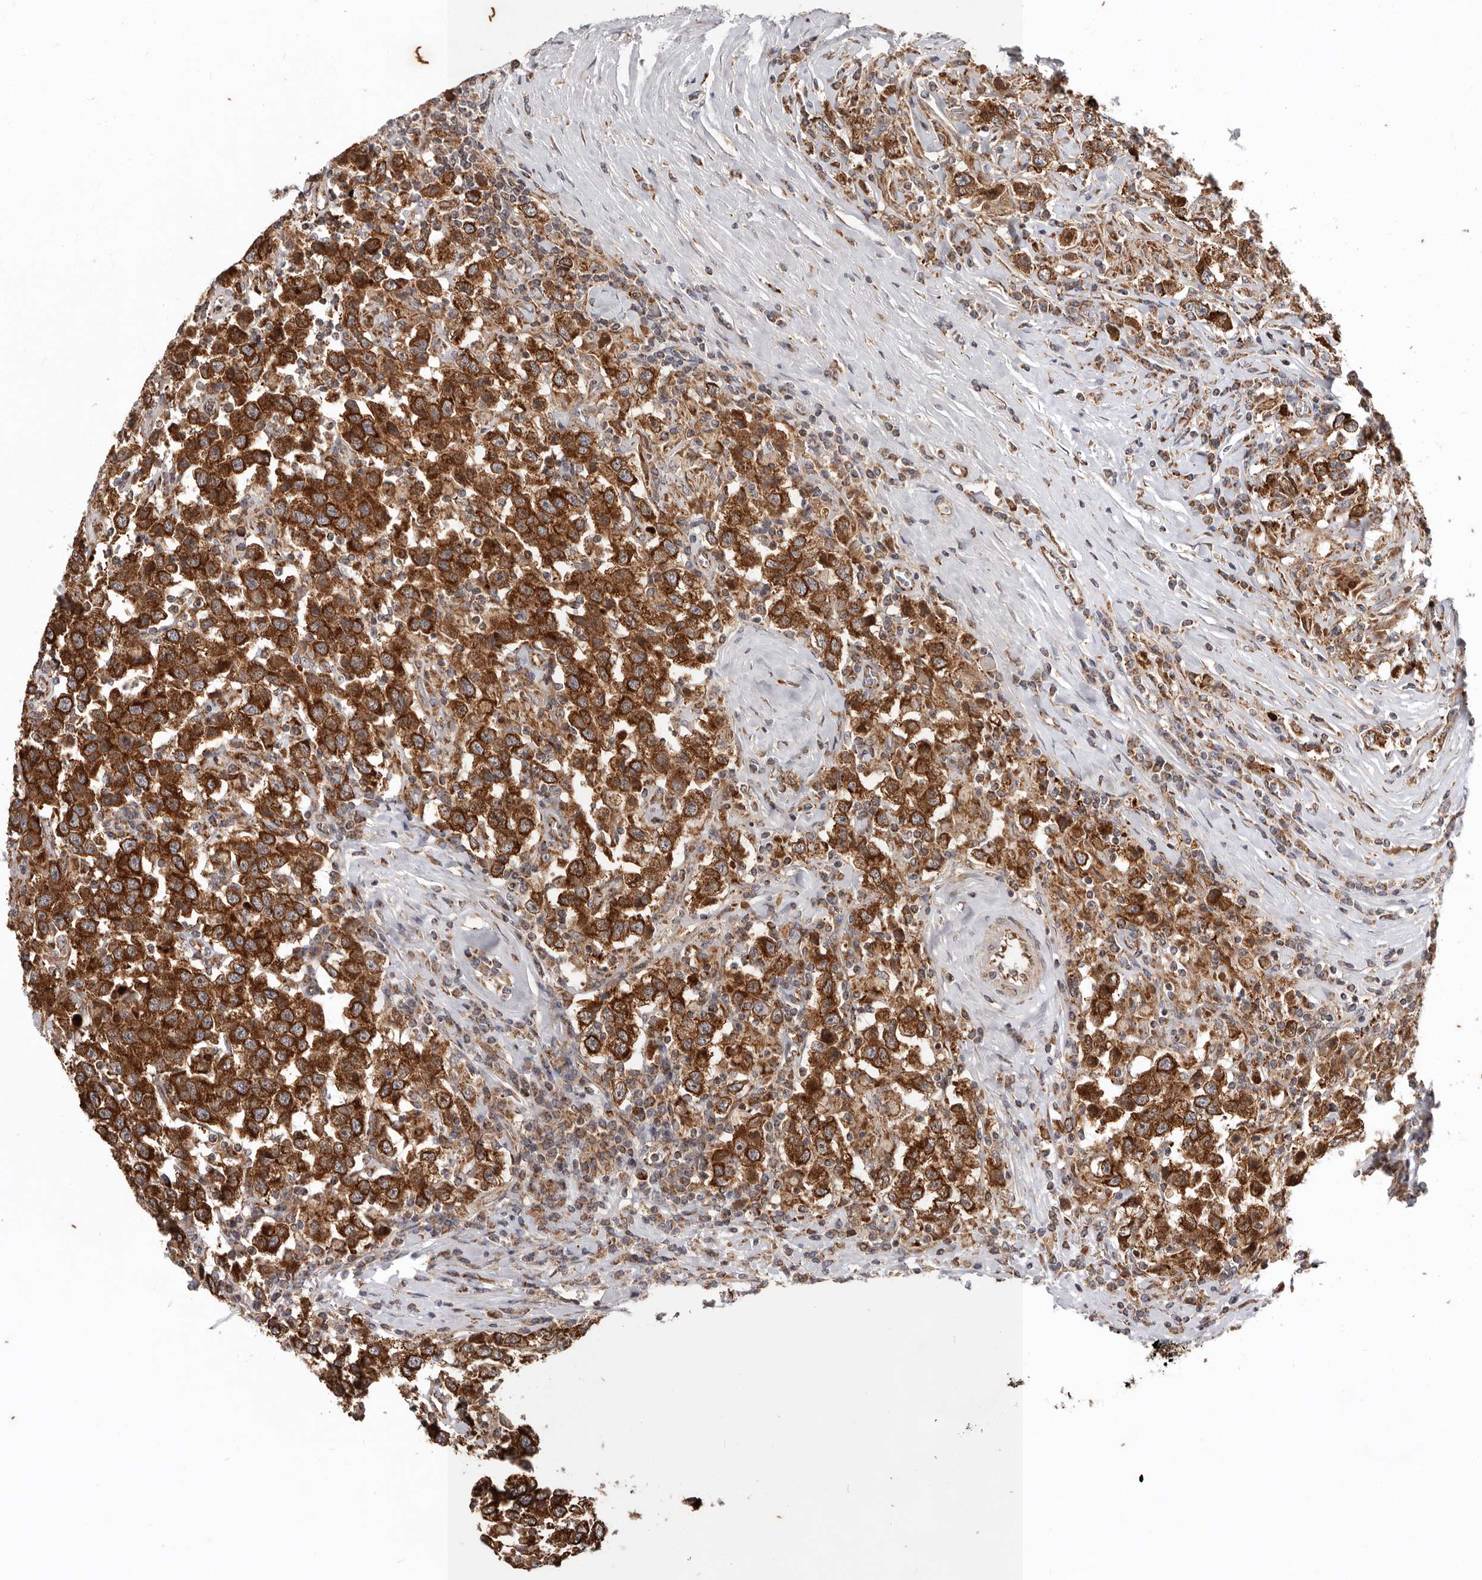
{"staining": {"intensity": "strong", "quantity": ">75%", "location": "cytoplasmic/membranous"}, "tissue": "testis cancer", "cell_type": "Tumor cells", "image_type": "cancer", "snomed": [{"axis": "morphology", "description": "Seminoma, NOS"}, {"axis": "topography", "description": "Testis"}], "caption": "Brown immunohistochemical staining in testis cancer (seminoma) demonstrates strong cytoplasmic/membranous expression in about >75% of tumor cells.", "gene": "MRPS10", "patient": {"sex": "male", "age": 41}}